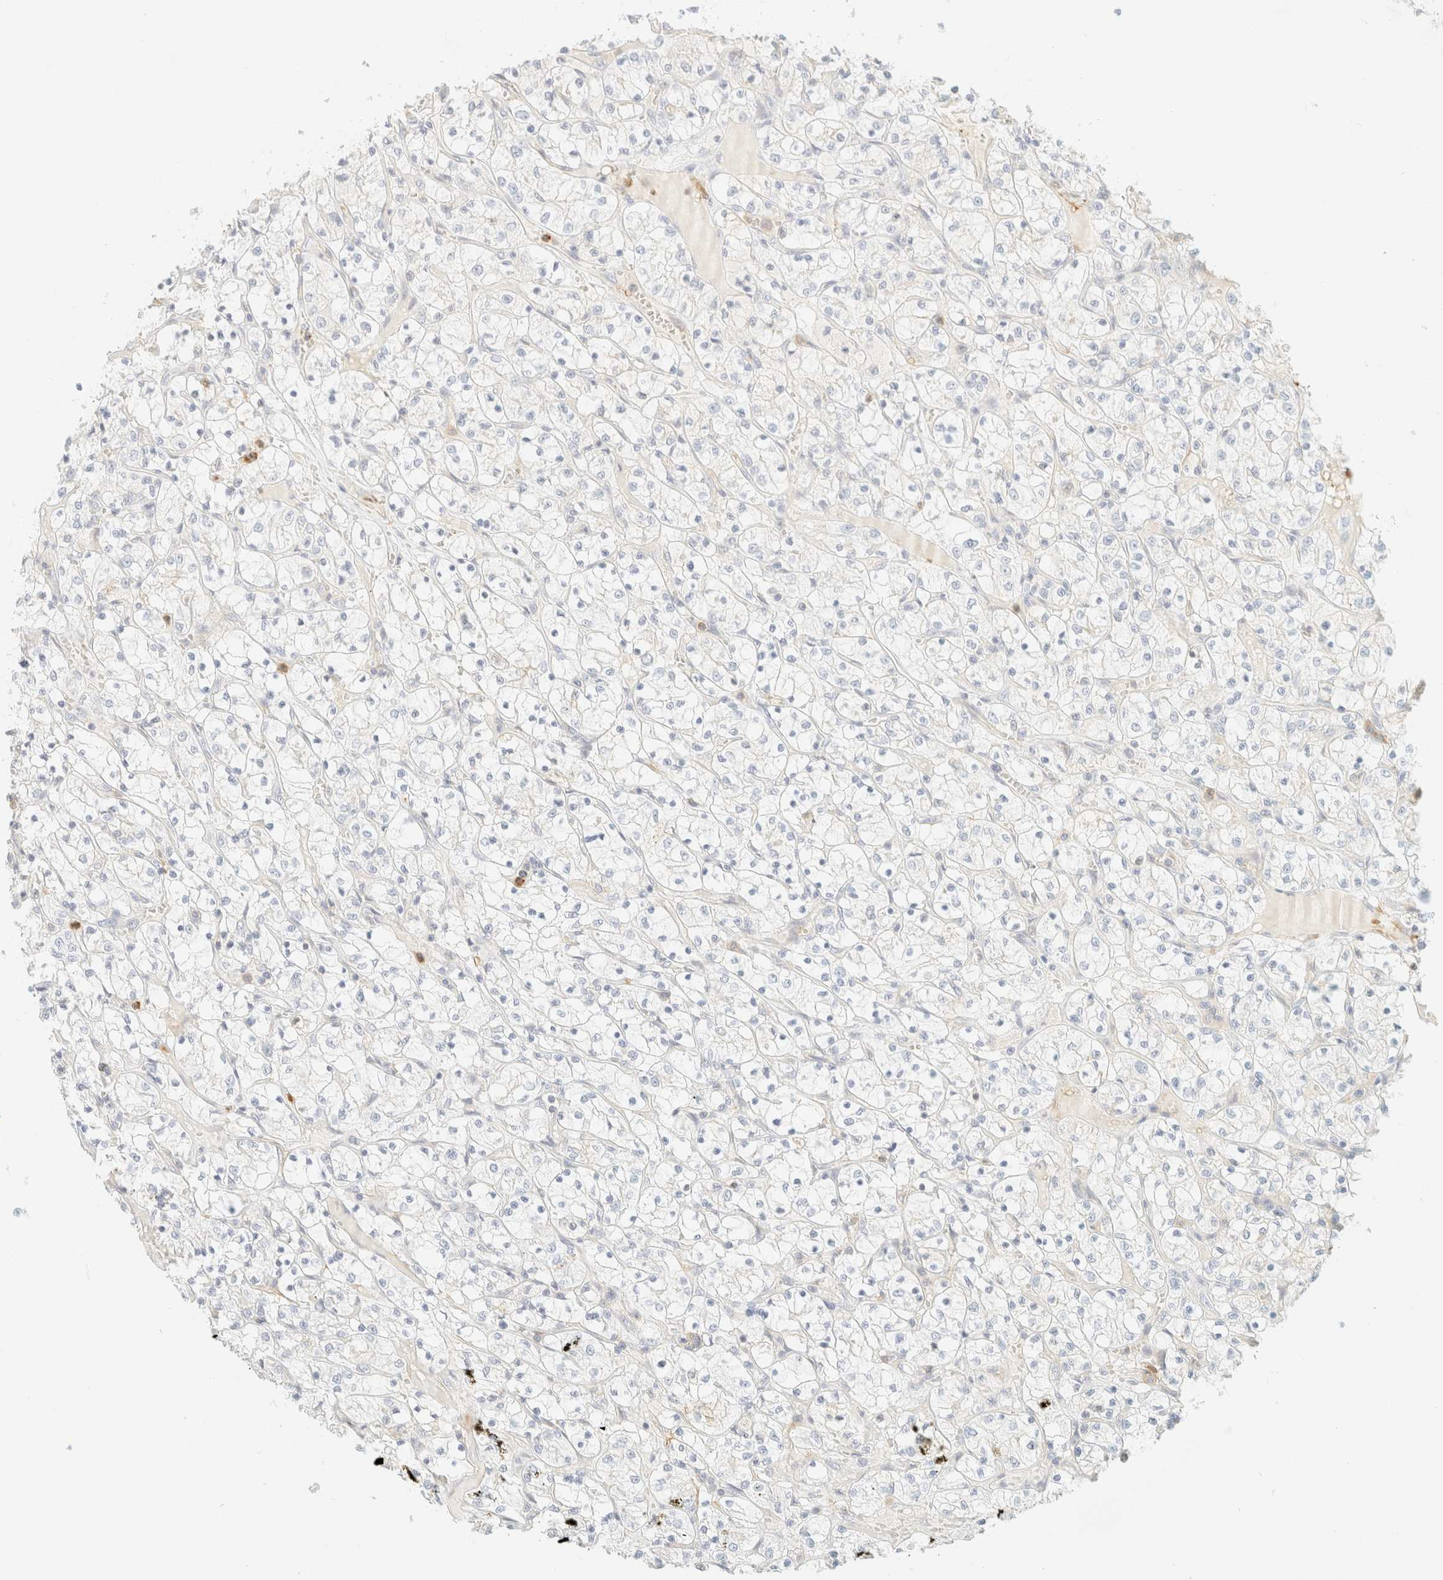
{"staining": {"intensity": "negative", "quantity": "none", "location": "none"}, "tissue": "renal cancer", "cell_type": "Tumor cells", "image_type": "cancer", "snomed": [{"axis": "morphology", "description": "Adenocarcinoma, NOS"}, {"axis": "topography", "description": "Kidney"}], "caption": "Human renal cancer (adenocarcinoma) stained for a protein using immunohistochemistry exhibits no staining in tumor cells.", "gene": "OTOP2", "patient": {"sex": "female", "age": 69}}